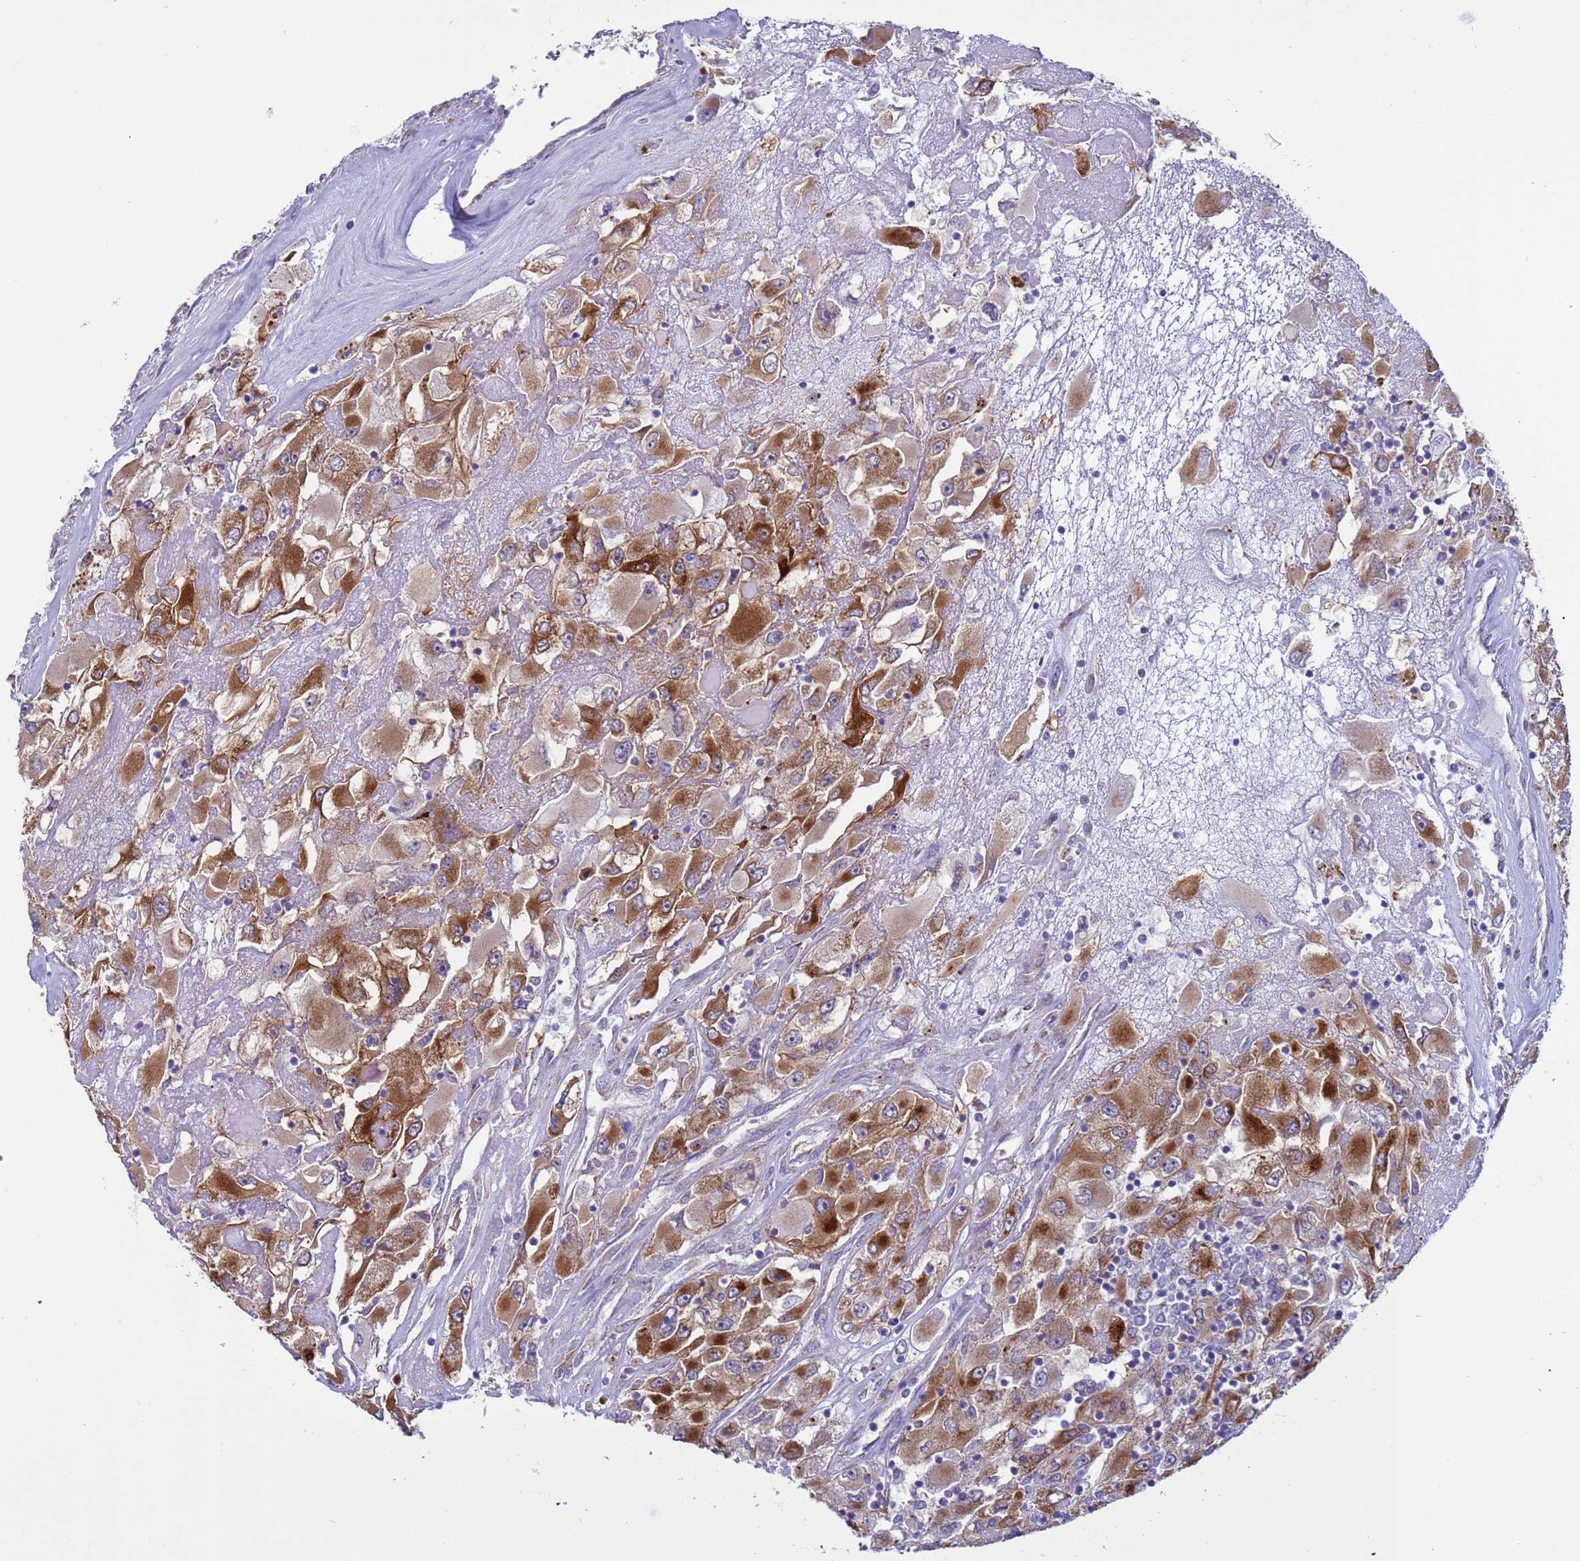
{"staining": {"intensity": "strong", "quantity": ">75%", "location": "cytoplasmic/membranous"}, "tissue": "renal cancer", "cell_type": "Tumor cells", "image_type": "cancer", "snomed": [{"axis": "morphology", "description": "Adenocarcinoma, NOS"}, {"axis": "topography", "description": "Kidney"}], "caption": "High-magnification brightfield microscopy of adenocarcinoma (renal) stained with DAB (3,3'-diaminobenzidine) (brown) and counterstained with hematoxylin (blue). tumor cells exhibit strong cytoplasmic/membranous positivity is appreciated in about>75% of cells.", "gene": "NCALD", "patient": {"sex": "female", "age": 52}}